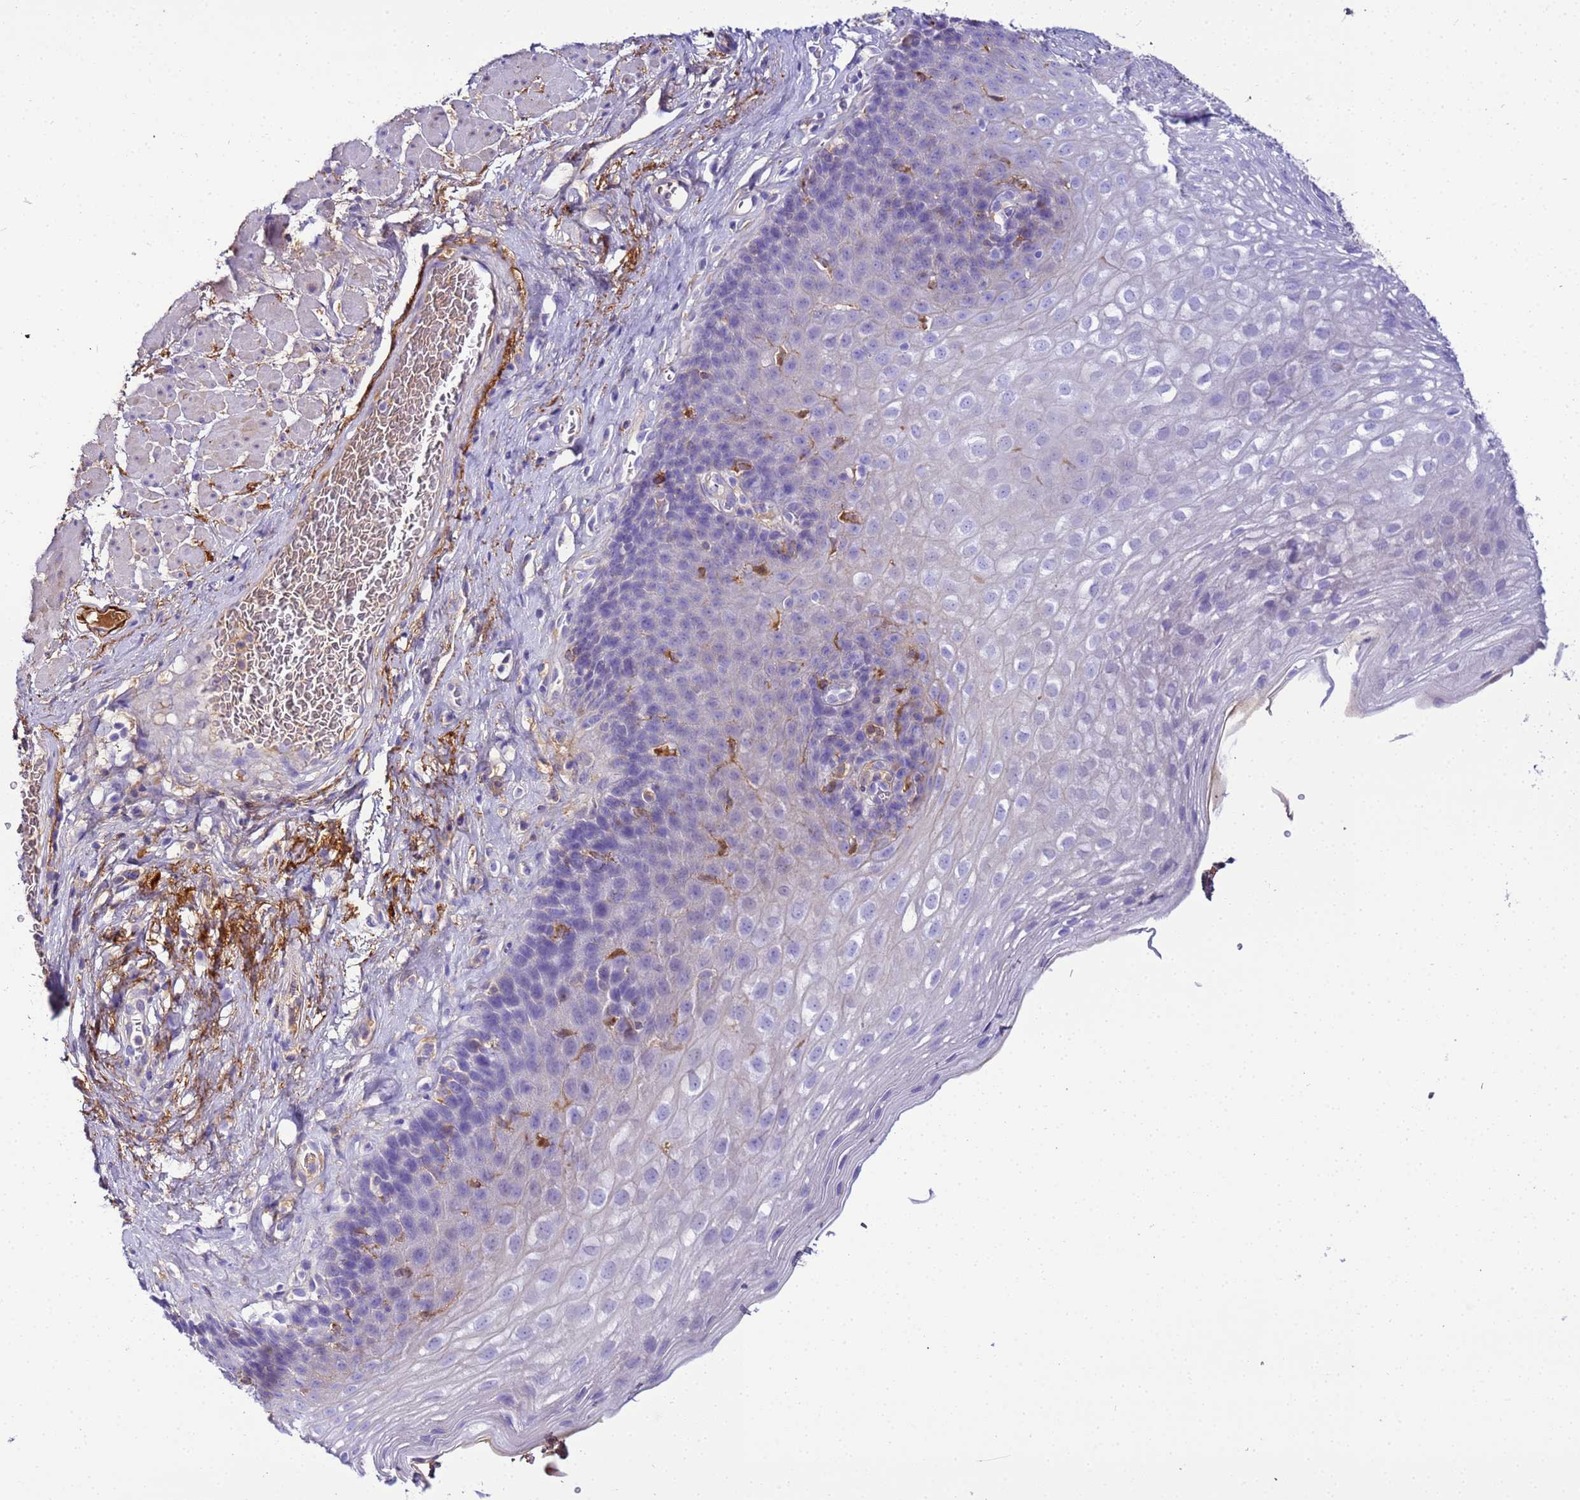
{"staining": {"intensity": "negative", "quantity": "none", "location": "none"}, "tissue": "esophagus", "cell_type": "Squamous epithelial cells", "image_type": "normal", "snomed": [{"axis": "morphology", "description": "Normal tissue, NOS"}, {"axis": "topography", "description": "Esophagus"}], "caption": "IHC micrograph of normal esophagus: esophagus stained with DAB demonstrates no significant protein expression in squamous epithelial cells.", "gene": "CFHR1", "patient": {"sex": "female", "age": 66}}